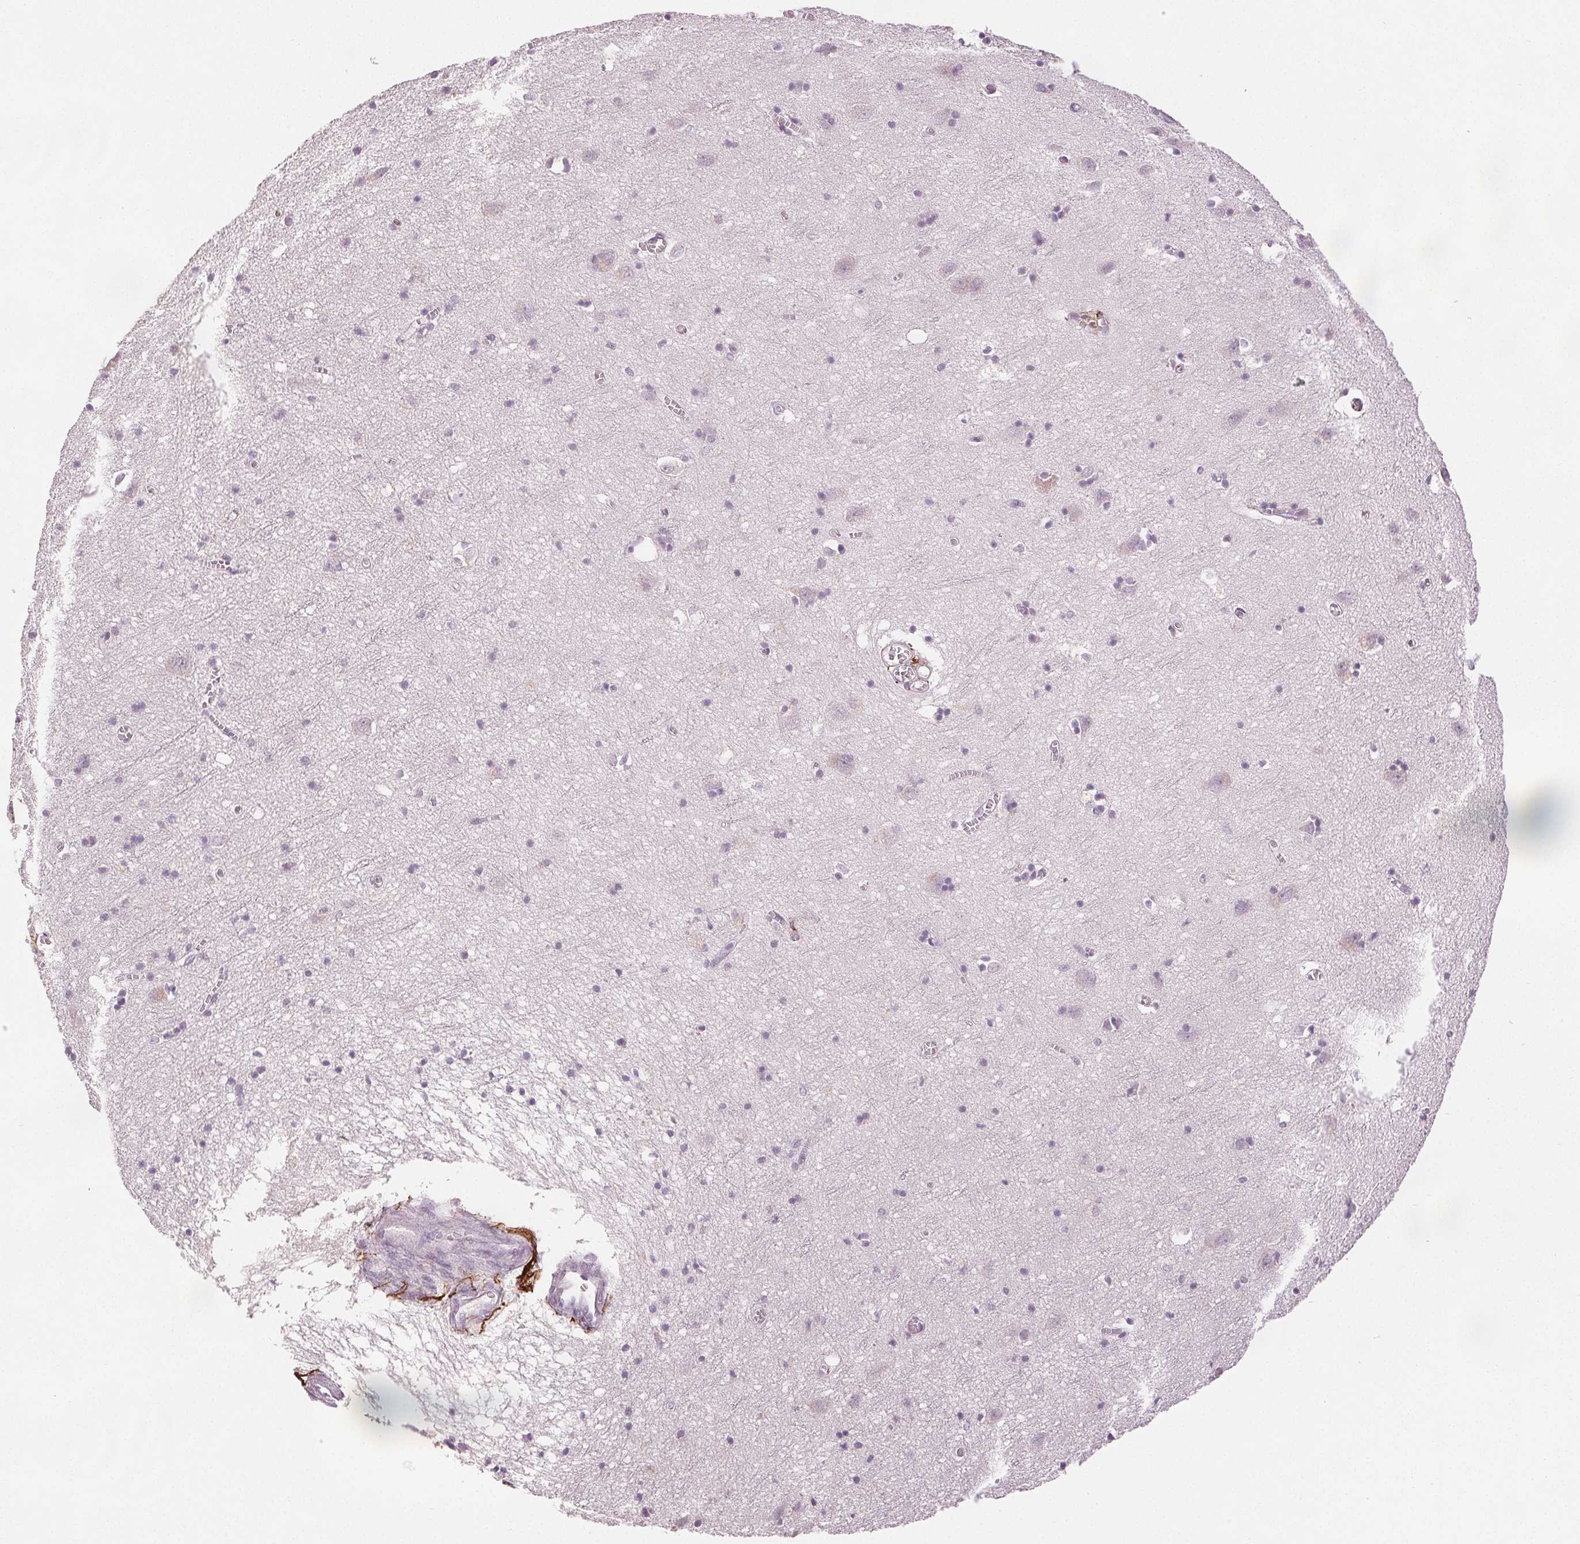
{"staining": {"intensity": "negative", "quantity": "none", "location": "none"}, "tissue": "cerebral cortex", "cell_type": "Endothelial cells", "image_type": "normal", "snomed": [{"axis": "morphology", "description": "Normal tissue, NOS"}, {"axis": "topography", "description": "Cerebral cortex"}], "caption": "Immunohistochemical staining of normal human cerebral cortex demonstrates no significant staining in endothelial cells.", "gene": "FBN1", "patient": {"sex": "male", "age": 70}}